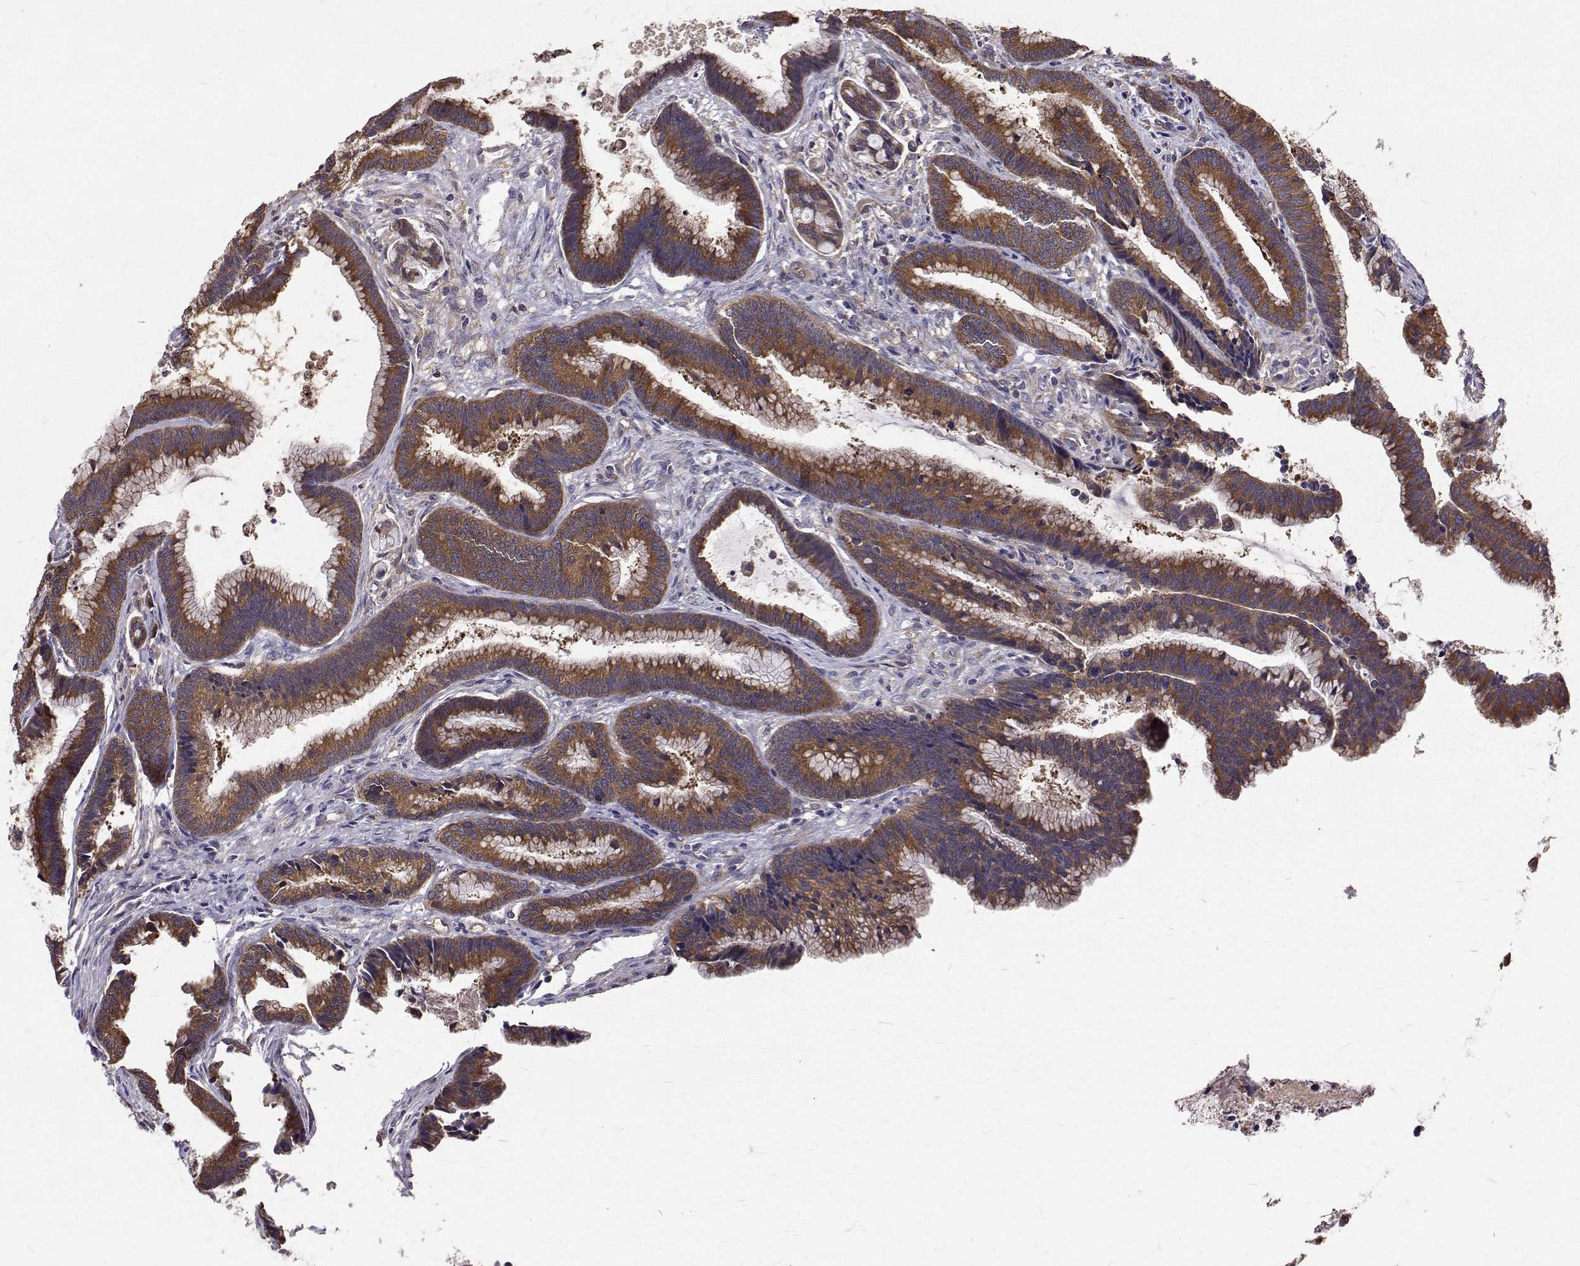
{"staining": {"intensity": "moderate", "quantity": ">75%", "location": "cytoplasmic/membranous"}, "tissue": "colorectal cancer", "cell_type": "Tumor cells", "image_type": "cancer", "snomed": [{"axis": "morphology", "description": "Adenocarcinoma, NOS"}, {"axis": "topography", "description": "Colon"}], "caption": "Tumor cells reveal moderate cytoplasmic/membranous staining in about >75% of cells in colorectal adenocarcinoma.", "gene": "FARSB", "patient": {"sex": "female", "age": 78}}